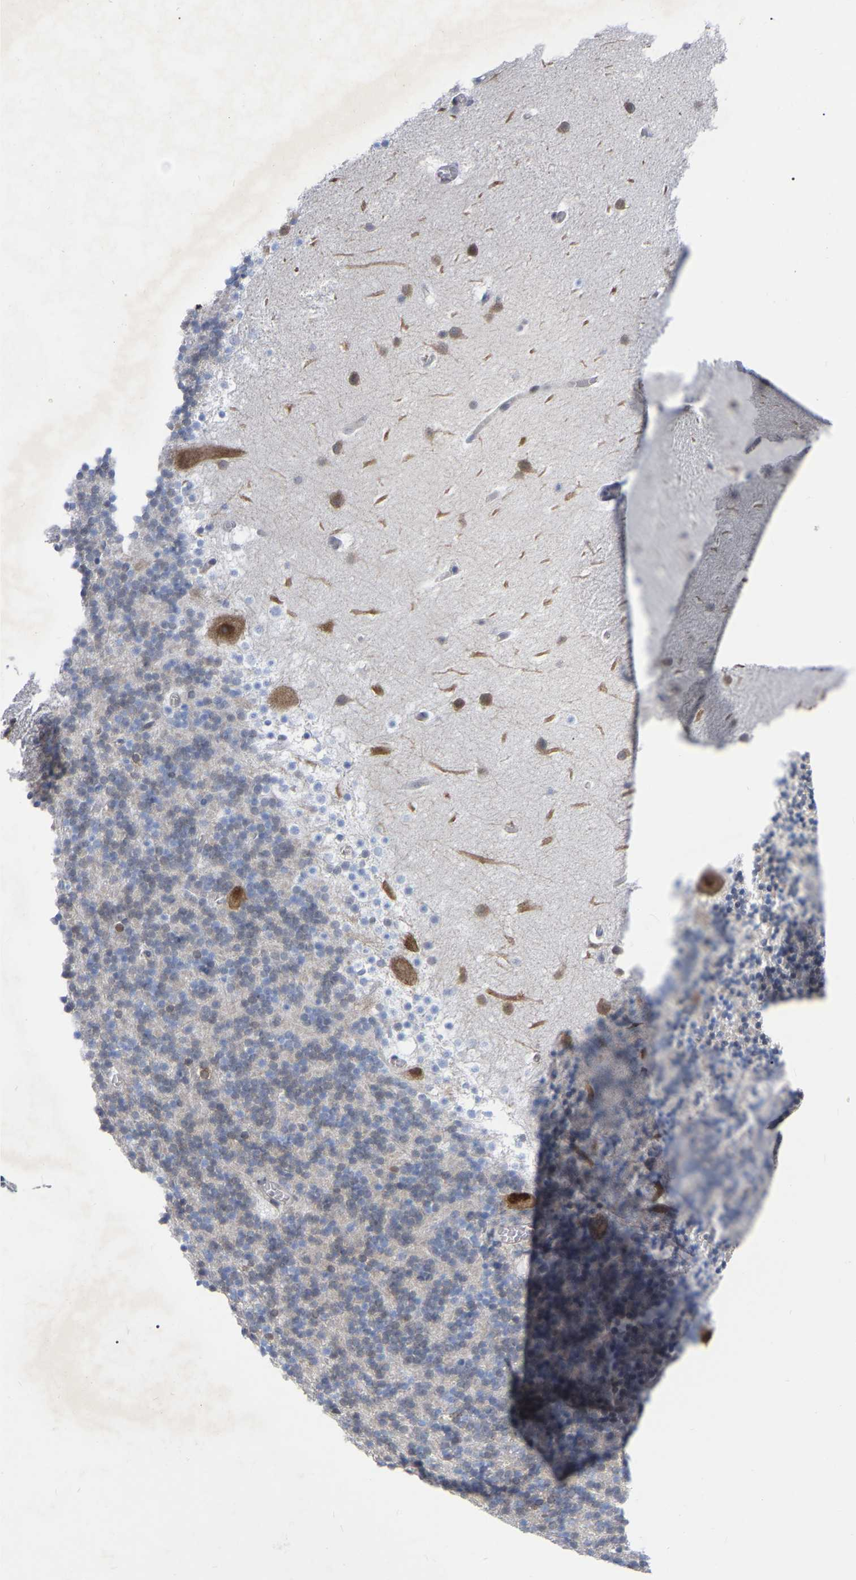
{"staining": {"intensity": "negative", "quantity": "none", "location": "none"}, "tissue": "cerebellum", "cell_type": "Cells in granular layer", "image_type": "normal", "snomed": [{"axis": "morphology", "description": "Normal tissue, NOS"}, {"axis": "topography", "description": "Cerebellum"}], "caption": "This is an immunohistochemistry image of normal human cerebellum. There is no expression in cells in granular layer.", "gene": "UBE4B", "patient": {"sex": "male", "age": 45}}